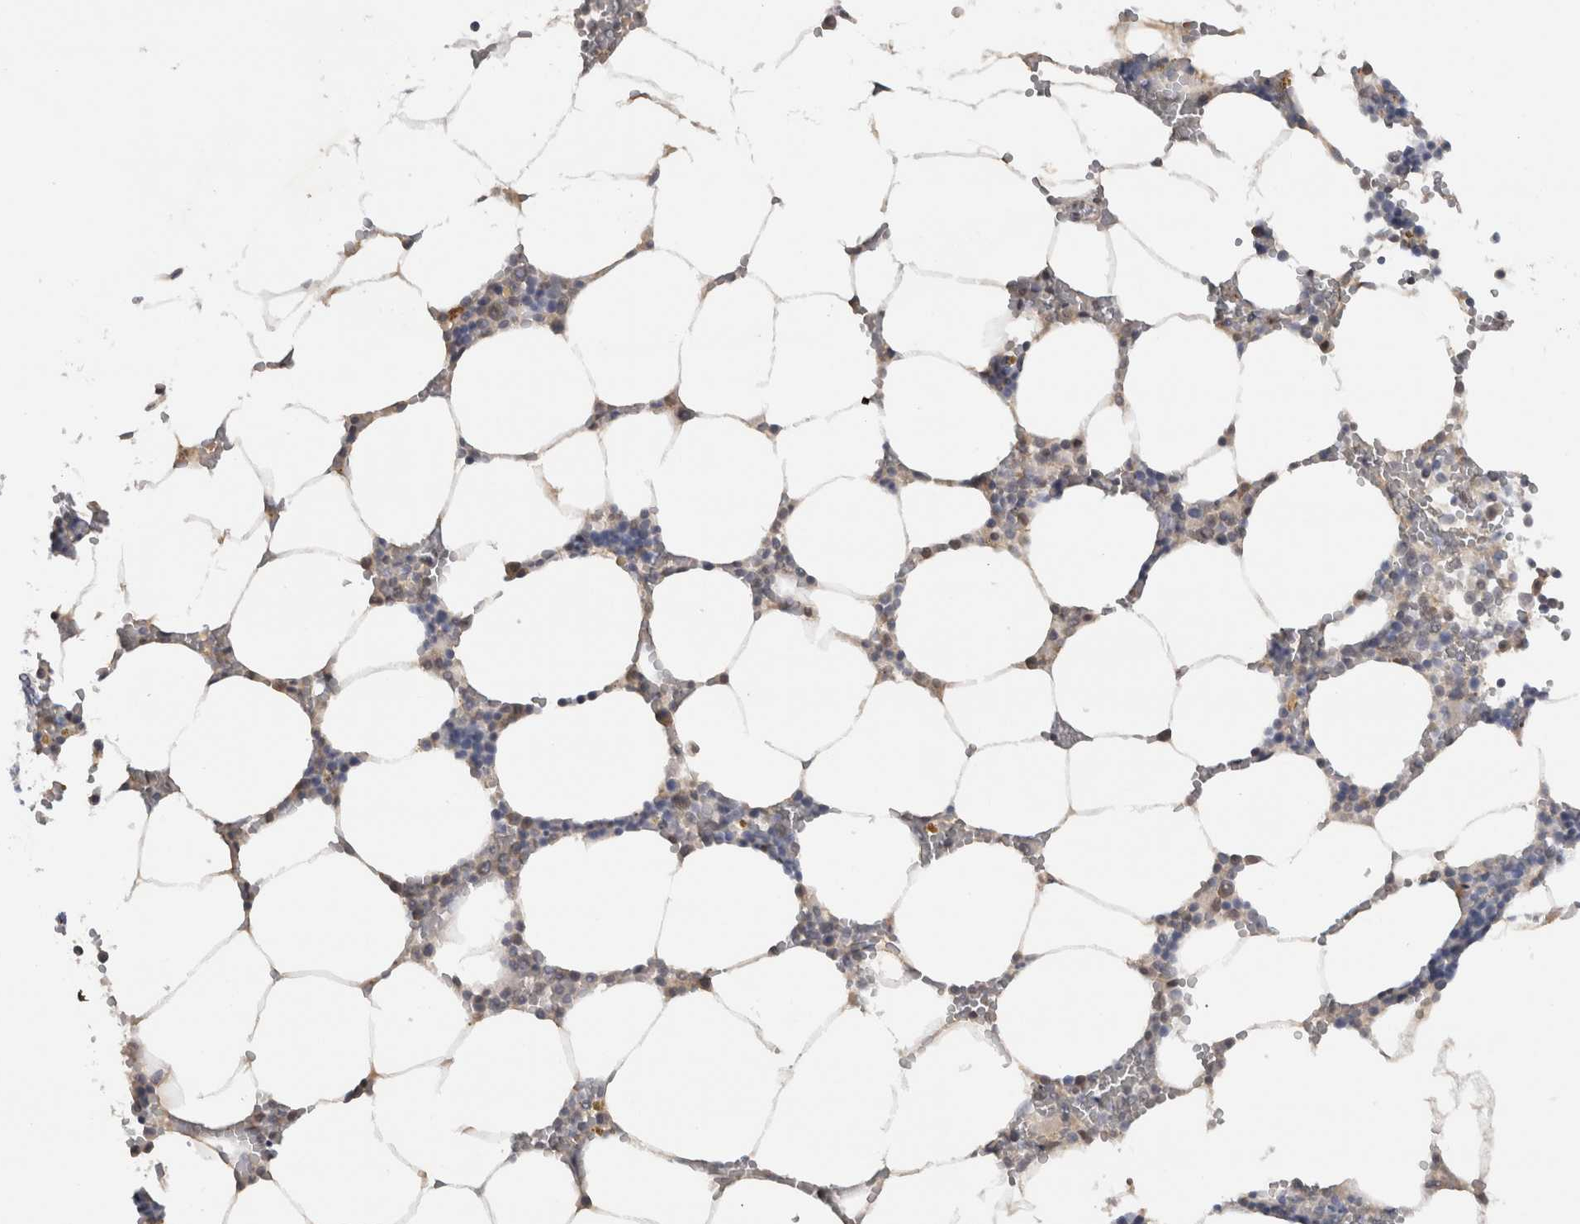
{"staining": {"intensity": "weak", "quantity": "<25%", "location": "cytoplasmic/membranous"}, "tissue": "bone marrow", "cell_type": "Hematopoietic cells", "image_type": "normal", "snomed": [{"axis": "morphology", "description": "Normal tissue, NOS"}, {"axis": "topography", "description": "Bone marrow"}], "caption": "IHC micrograph of normal human bone marrow stained for a protein (brown), which reveals no expression in hematopoietic cells.", "gene": "DYRK2", "patient": {"sex": "male", "age": 70}}